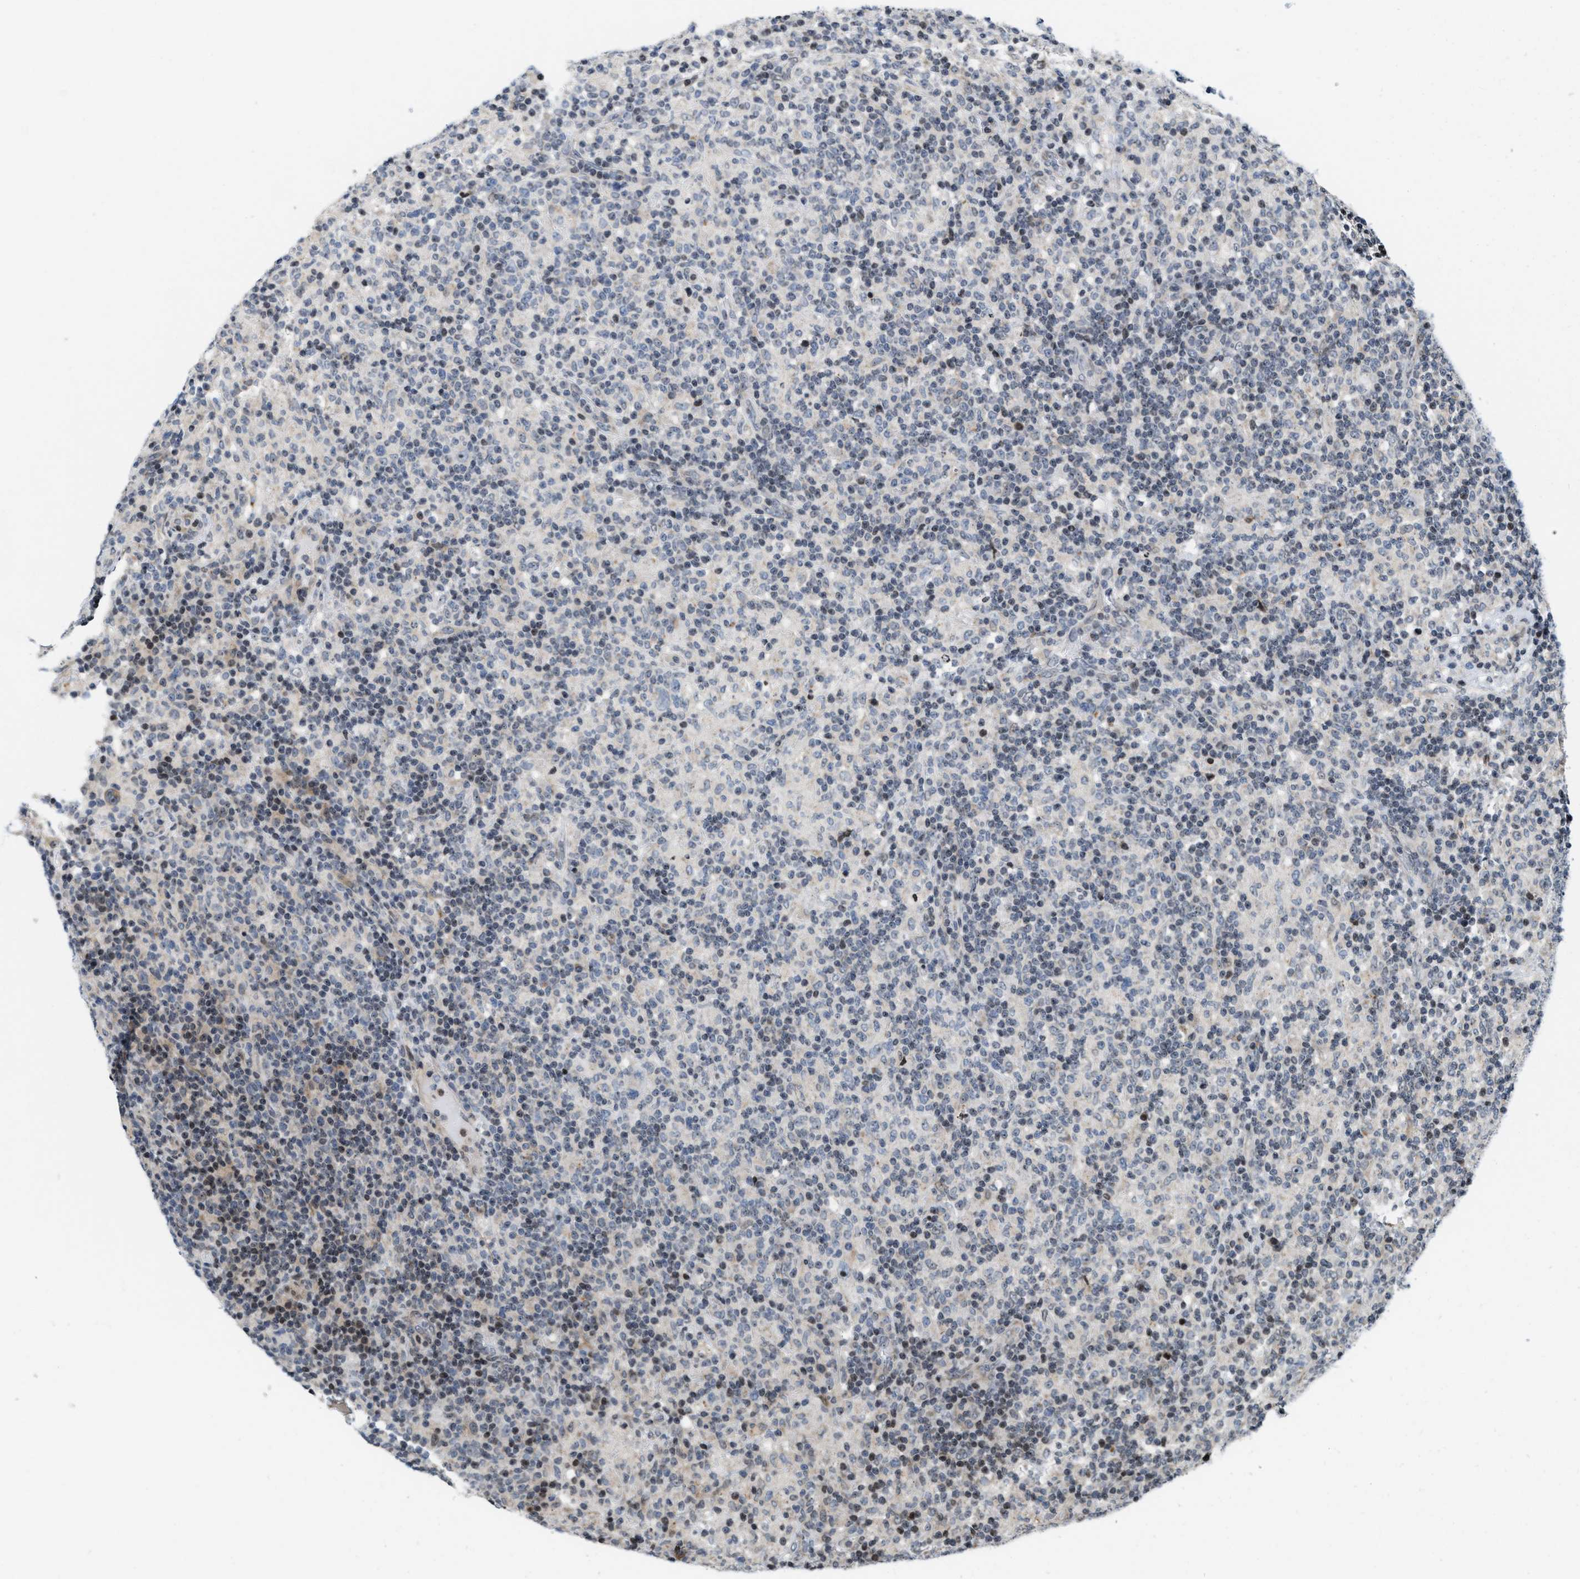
{"staining": {"intensity": "negative", "quantity": "none", "location": "none"}, "tissue": "lymphoma", "cell_type": "Tumor cells", "image_type": "cancer", "snomed": [{"axis": "morphology", "description": "Hodgkin's disease, NOS"}, {"axis": "topography", "description": "Lymph node"}], "caption": "Tumor cells are negative for brown protein staining in Hodgkin's disease.", "gene": "PDZD2", "patient": {"sex": "male", "age": 70}}